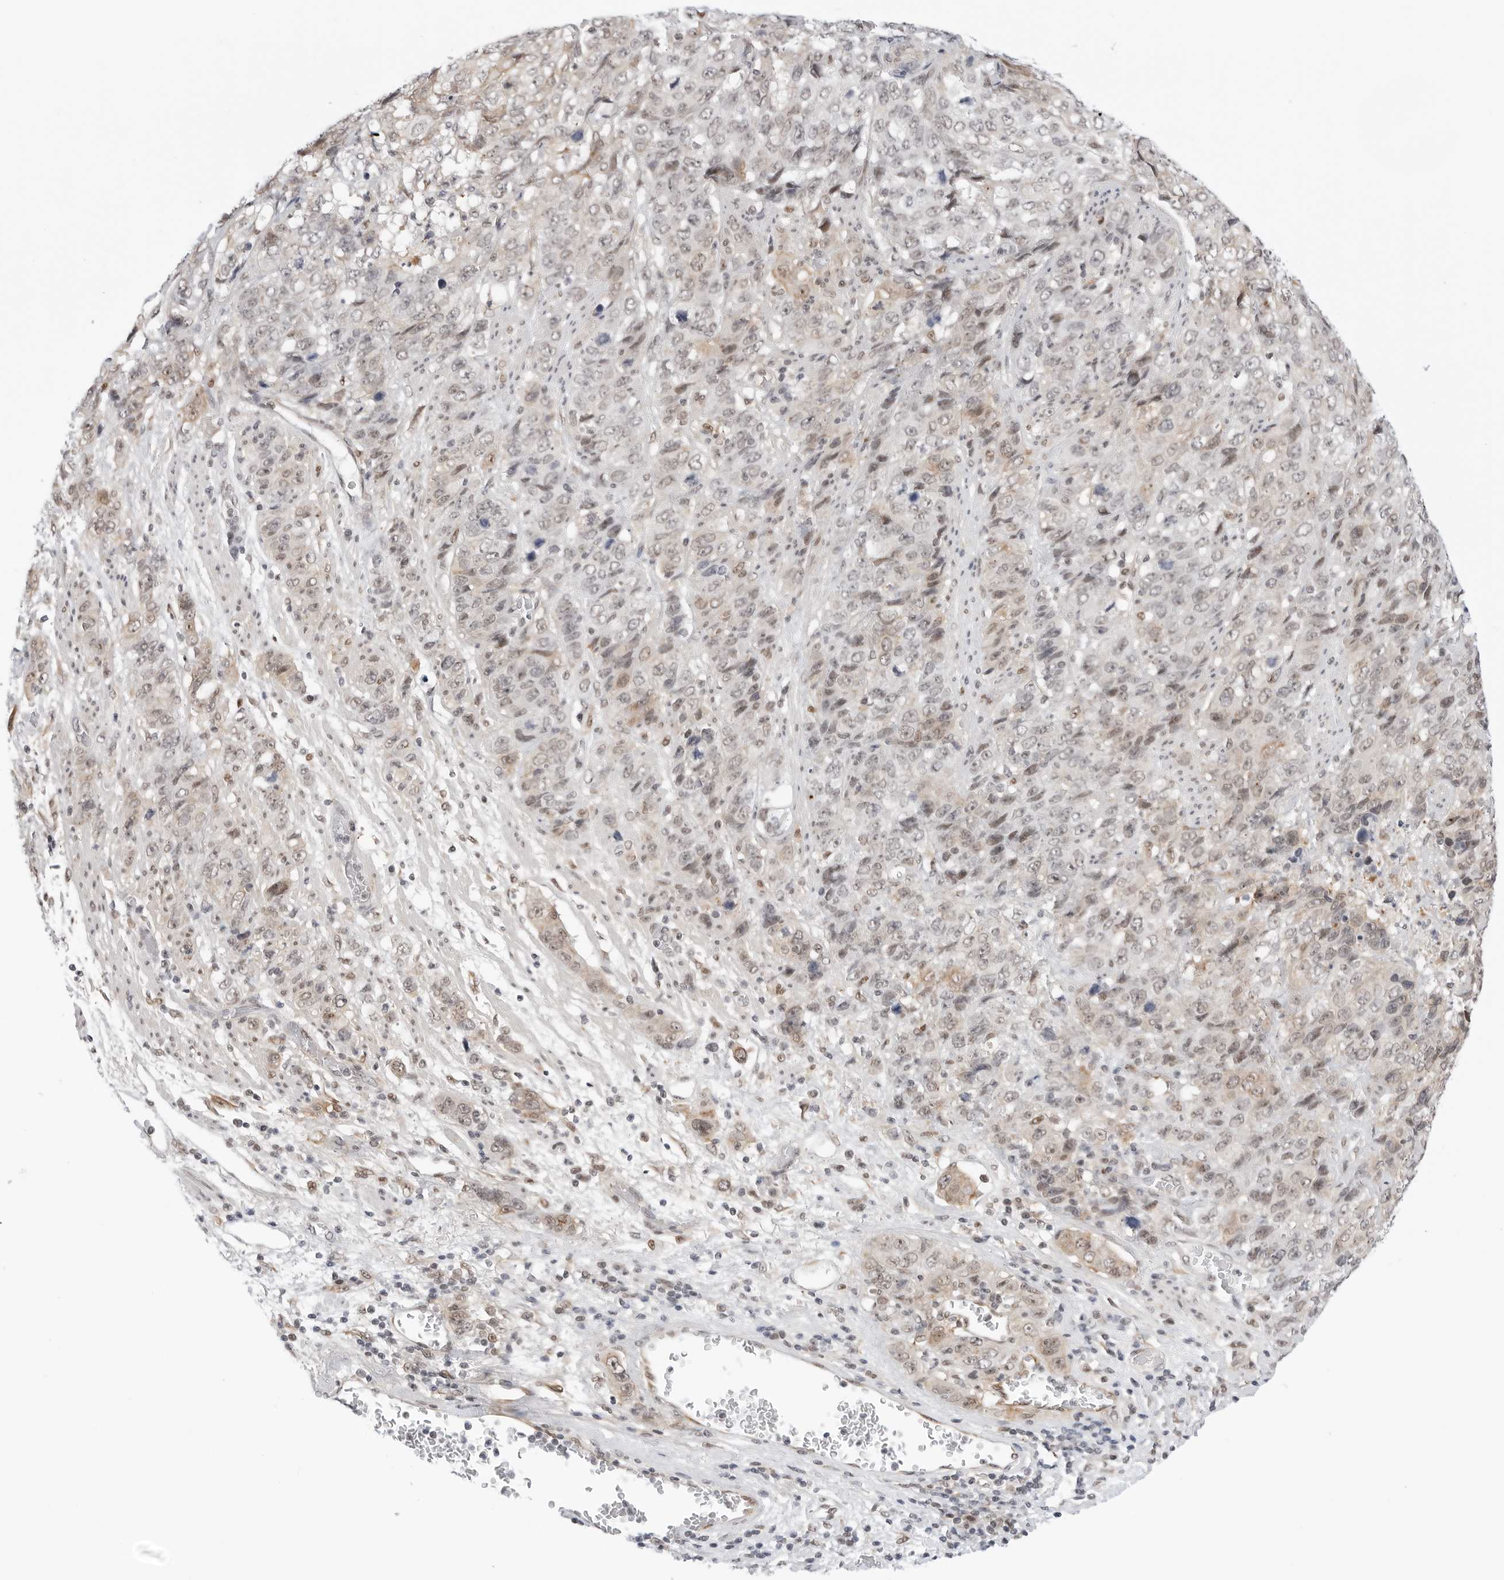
{"staining": {"intensity": "weak", "quantity": ">75%", "location": "nuclear"}, "tissue": "stomach cancer", "cell_type": "Tumor cells", "image_type": "cancer", "snomed": [{"axis": "morphology", "description": "Adenocarcinoma, NOS"}, {"axis": "topography", "description": "Stomach"}], "caption": "The photomicrograph demonstrates staining of stomach adenocarcinoma, revealing weak nuclear protein positivity (brown color) within tumor cells.", "gene": "C1orf162", "patient": {"sex": "male", "age": 48}}